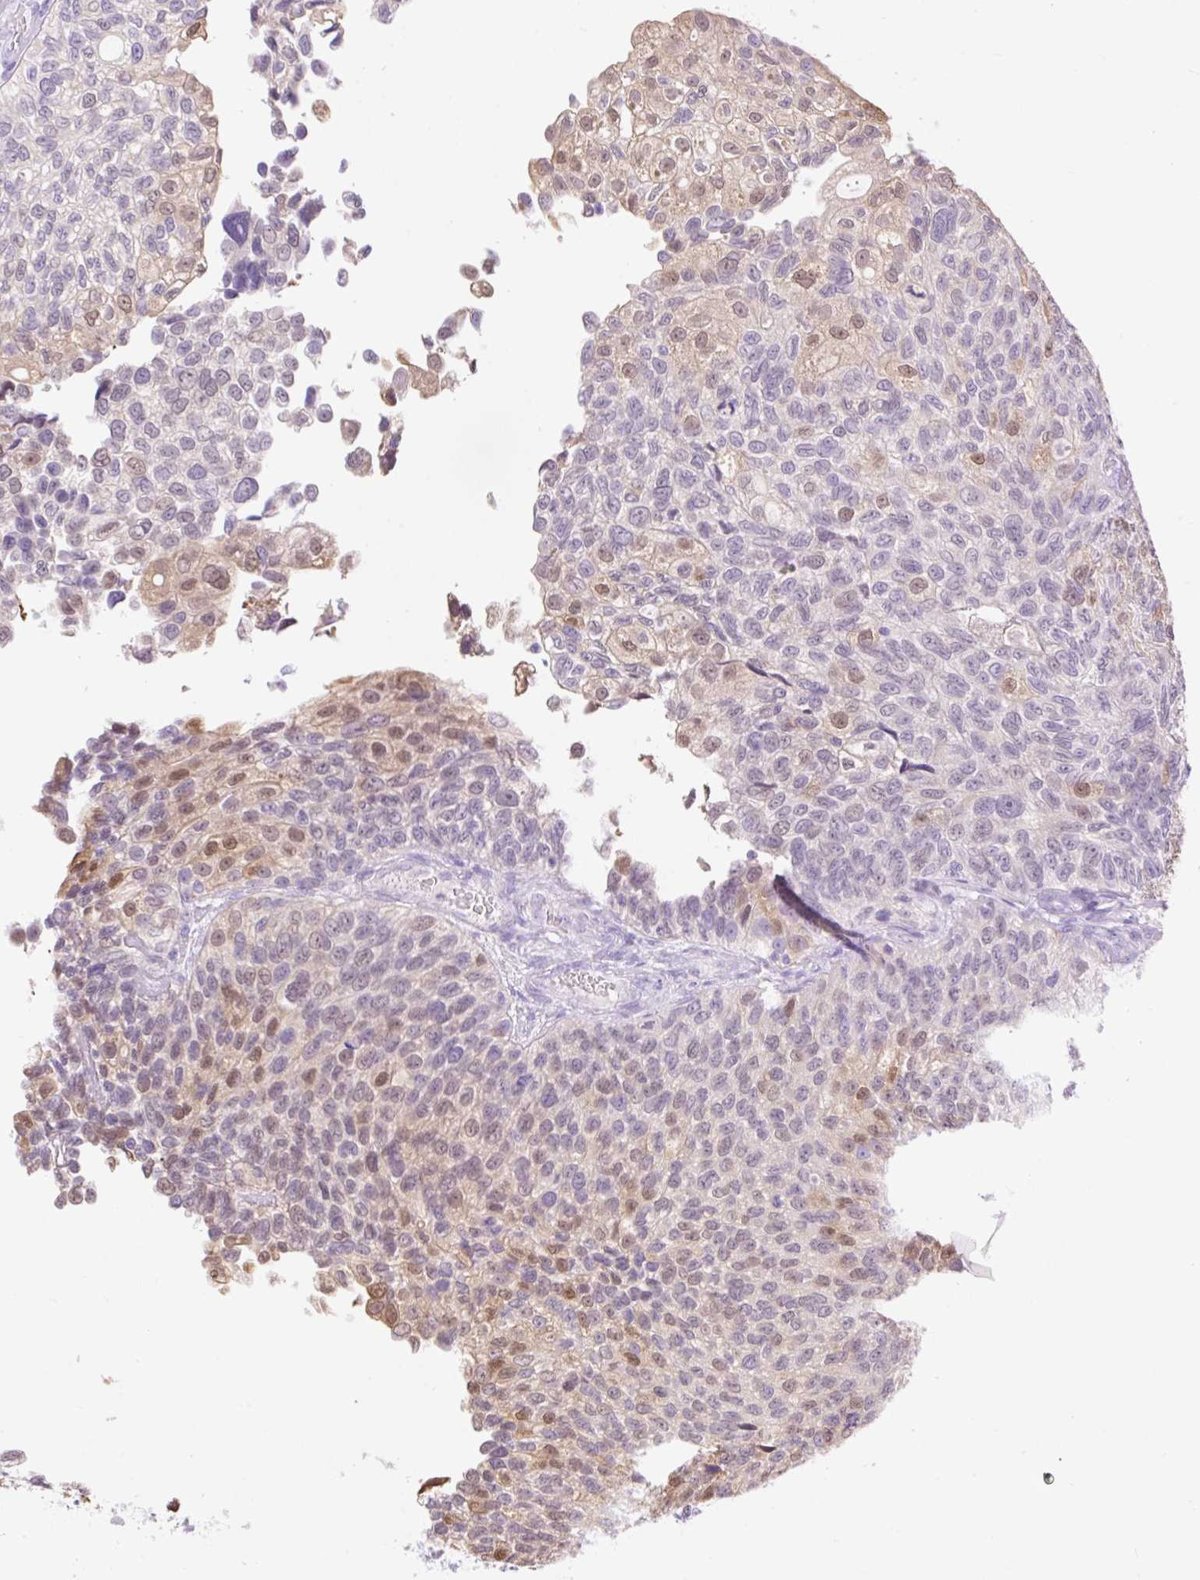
{"staining": {"intensity": "moderate", "quantity": "25%-75%", "location": "cytoplasmic/membranous,nuclear"}, "tissue": "urothelial cancer", "cell_type": "Tumor cells", "image_type": "cancer", "snomed": [{"axis": "morphology", "description": "Urothelial carcinoma, NOS"}, {"axis": "topography", "description": "Urinary bladder"}], "caption": "Immunohistochemistry (IHC) staining of transitional cell carcinoma, which reveals medium levels of moderate cytoplasmic/membranous and nuclear expression in about 25%-75% of tumor cells indicating moderate cytoplasmic/membranous and nuclear protein staining. The staining was performed using DAB (3,3'-diaminobenzidine) (brown) for protein detection and nuclei were counterstained in hematoxylin (blue).", "gene": "SLC25A40", "patient": {"sex": "male", "age": 87}}